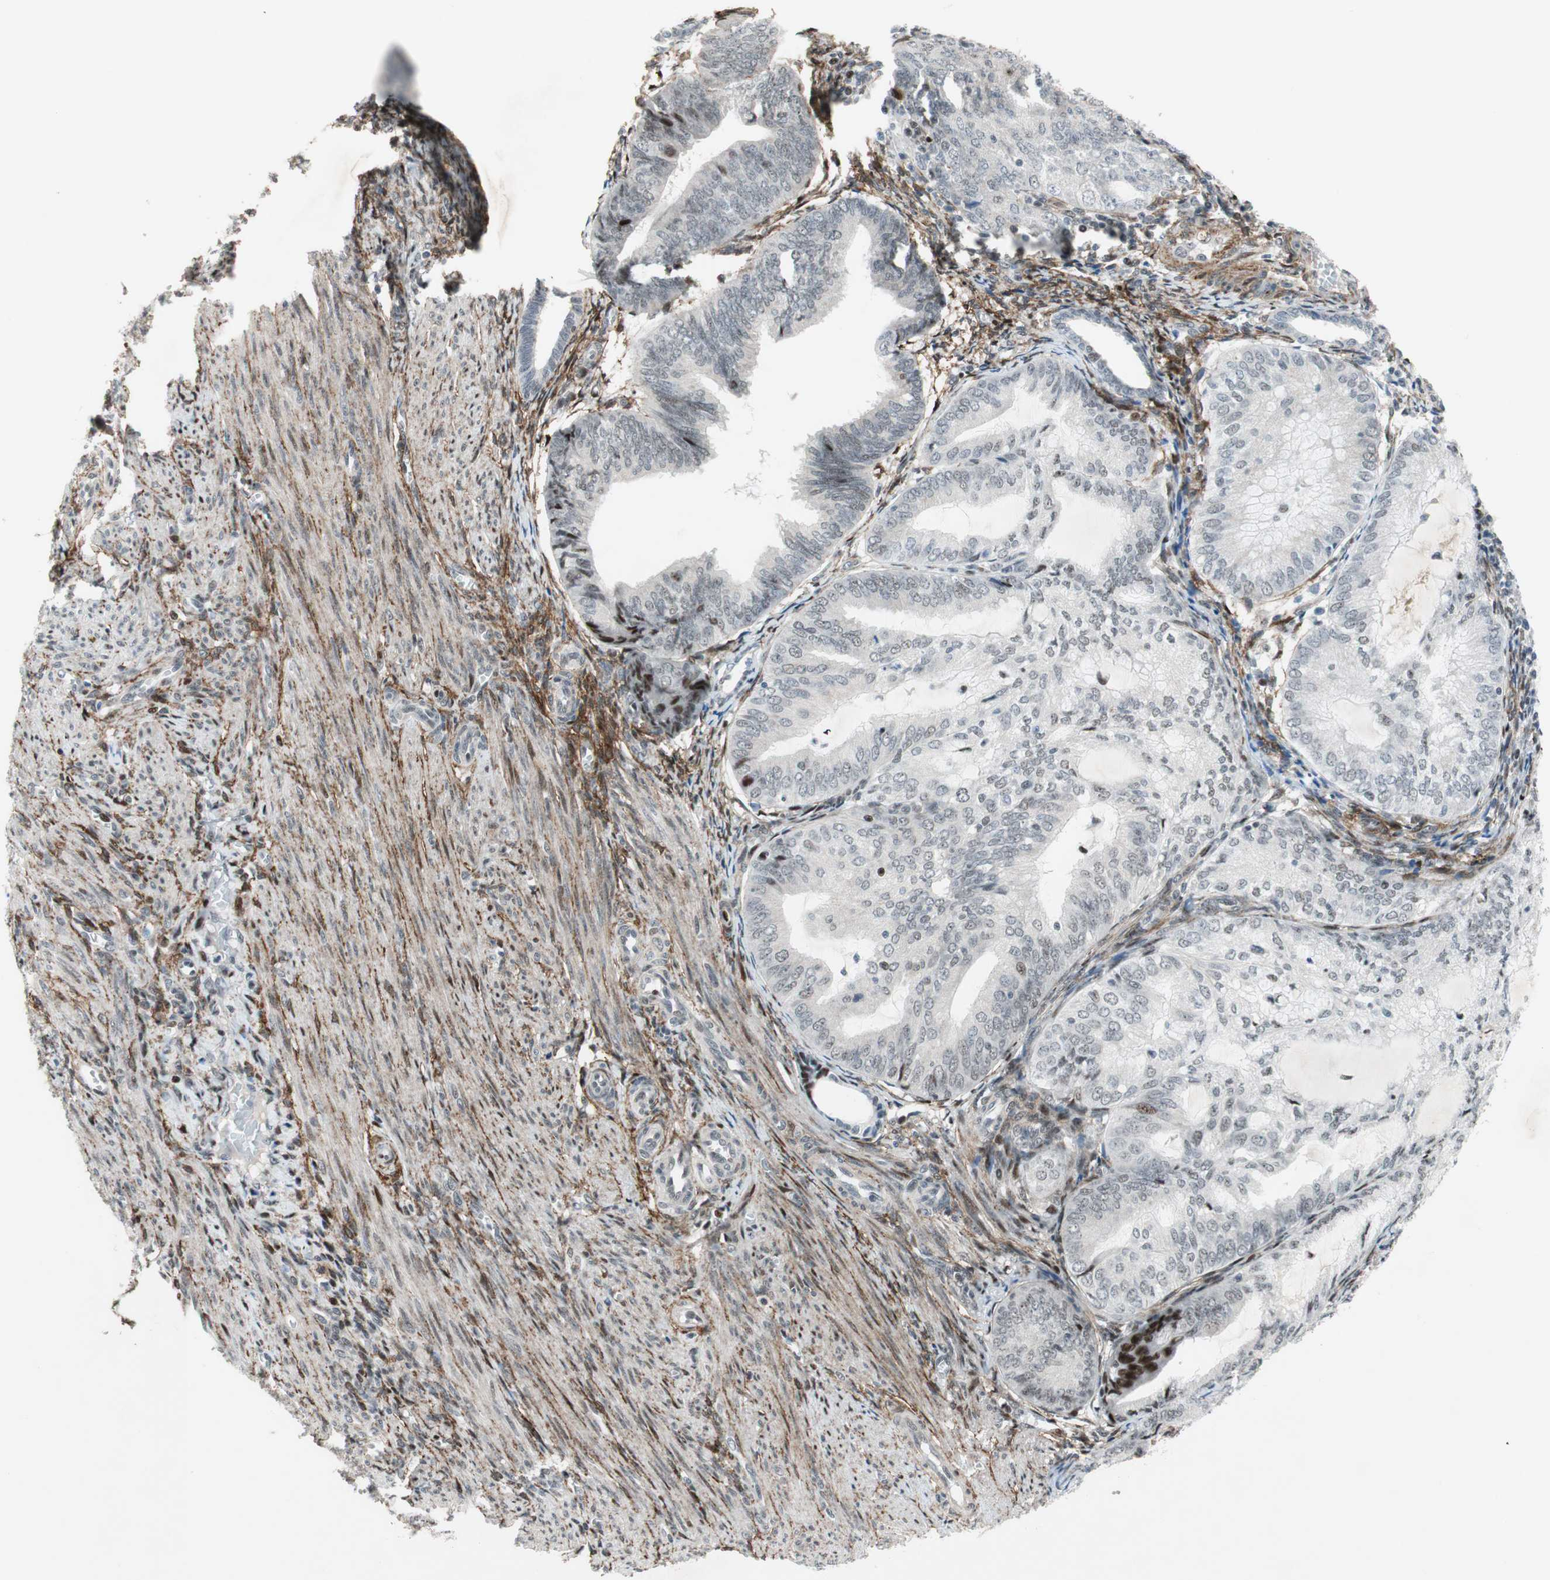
{"staining": {"intensity": "moderate", "quantity": "<25%", "location": "nuclear"}, "tissue": "endometrial cancer", "cell_type": "Tumor cells", "image_type": "cancer", "snomed": [{"axis": "morphology", "description": "Adenocarcinoma, NOS"}, {"axis": "topography", "description": "Endometrium"}], "caption": "This image displays endometrial cancer (adenocarcinoma) stained with IHC to label a protein in brown. The nuclear of tumor cells show moderate positivity for the protein. Nuclei are counter-stained blue.", "gene": "FBXO44", "patient": {"sex": "female", "age": 81}}